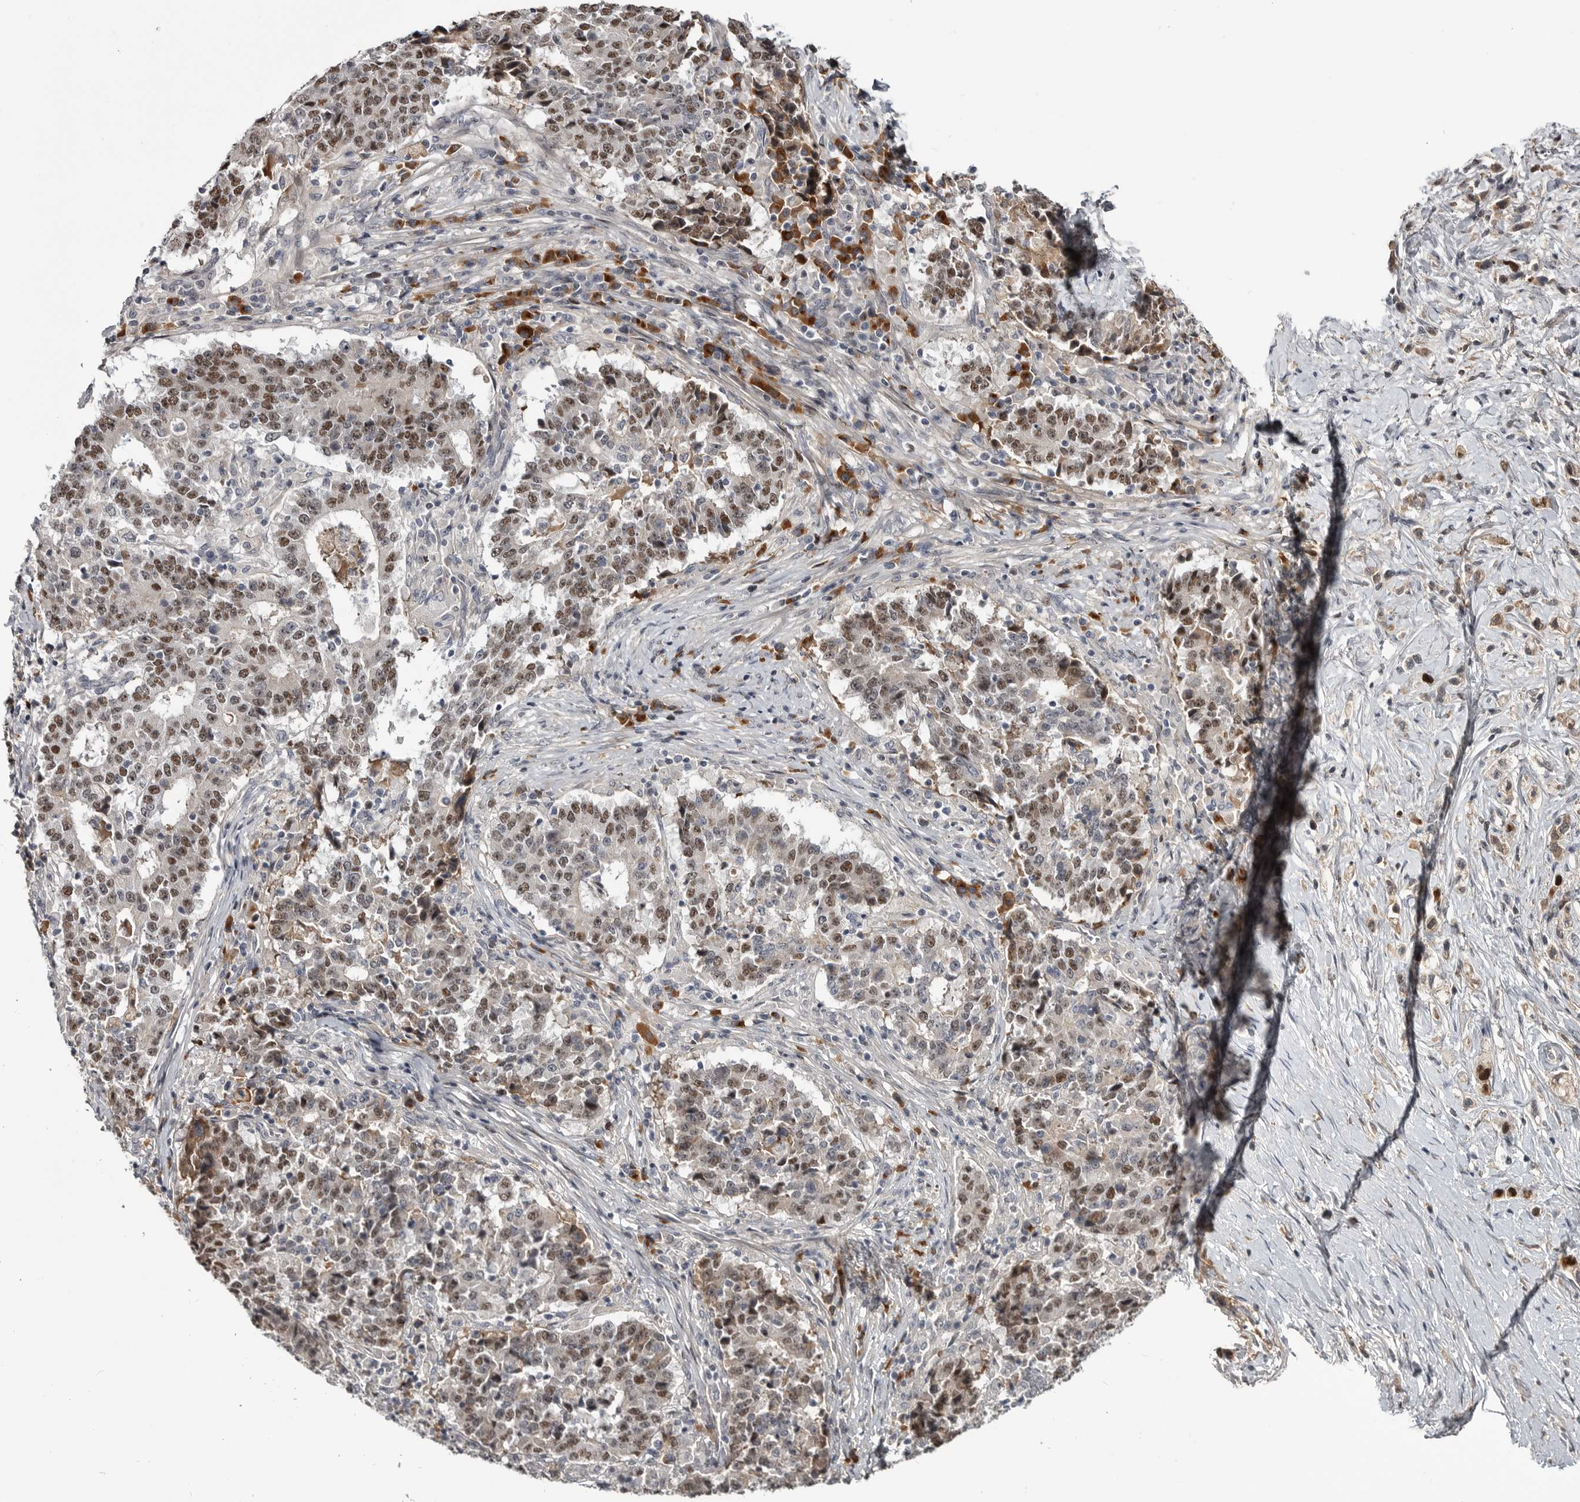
{"staining": {"intensity": "moderate", "quantity": ">75%", "location": "nuclear"}, "tissue": "stomach cancer", "cell_type": "Tumor cells", "image_type": "cancer", "snomed": [{"axis": "morphology", "description": "Adenocarcinoma, NOS"}, {"axis": "topography", "description": "Stomach"}], "caption": "Immunohistochemical staining of human stomach cancer reveals medium levels of moderate nuclear staining in about >75% of tumor cells.", "gene": "ZNF277", "patient": {"sex": "male", "age": 59}}